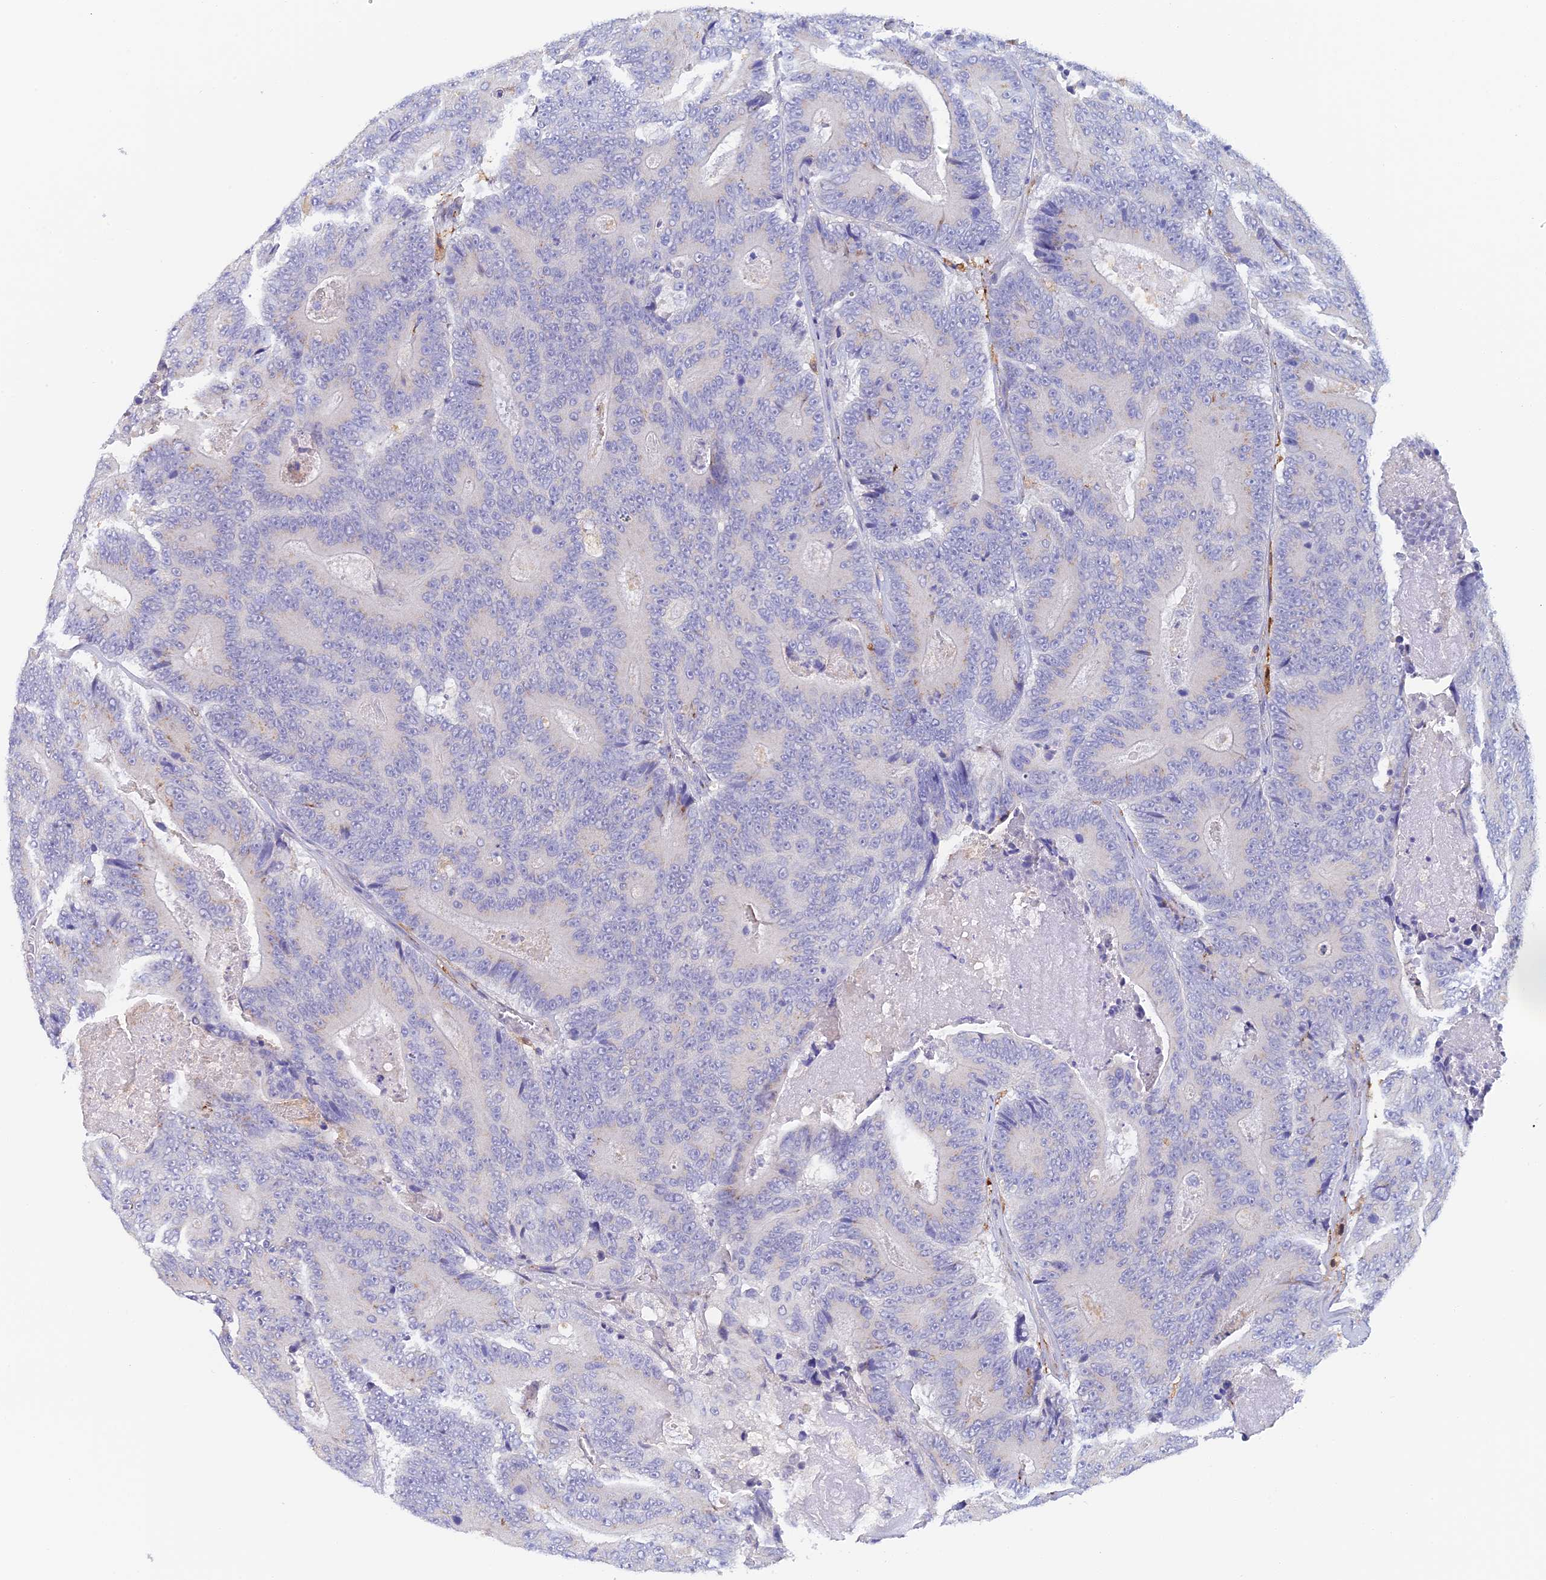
{"staining": {"intensity": "negative", "quantity": "none", "location": "none"}, "tissue": "colorectal cancer", "cell_type": "Tumor cells", "image_type": "cancer", "snomed": [{"axis": "morphology", "description": "Adenocarcinoma, NOS"}, {"axis": "topography", "description": "Colon"}], "caption": "Immunohistochemical staining of colorectal cancer demonstrates no significant staining in tumor cells.", "gene": "SLC24A3", "patient": {"sex": "male", "age": 83}}